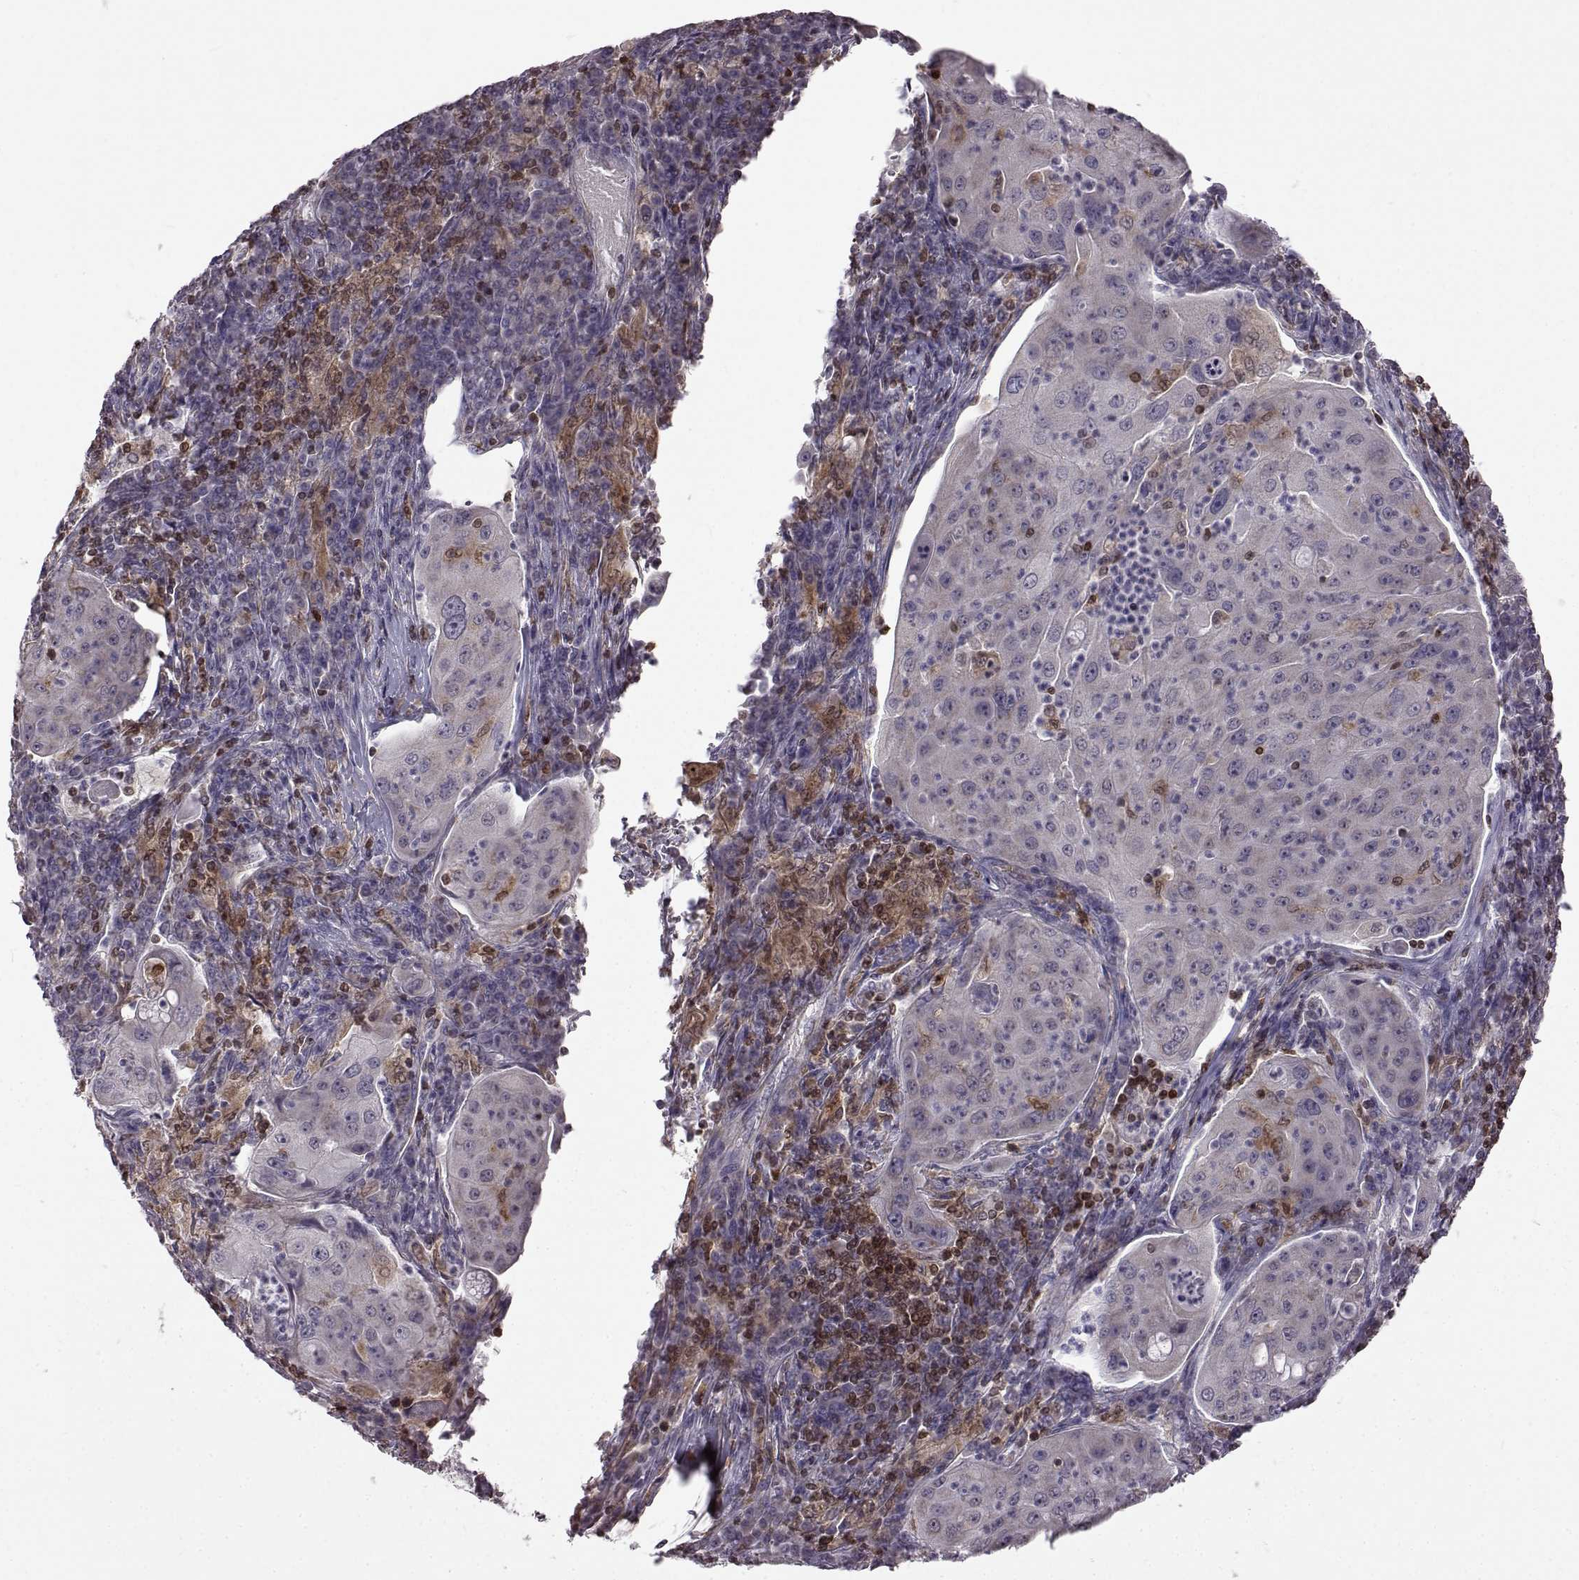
{"staining": {"intensity": "negative", "quantity": "none", "location": "none"}, "tissue": "lung cancer", "cell_type": "Tumor cells", "image_type": "cancer", "snomed": [{"axis": "morphology", "description": "Squamous cell carcinoma, NOS"}, {"axis": "topography", "description": "Lung"}], "caption": "Protein analysis of lung cancer (squamous cell carcinoma) demonstrates no significant positivity in tumor cells. Nuclei are stained in blue.", "gene": "DOK2", "patient": {"sex": "female", "age": 59}}